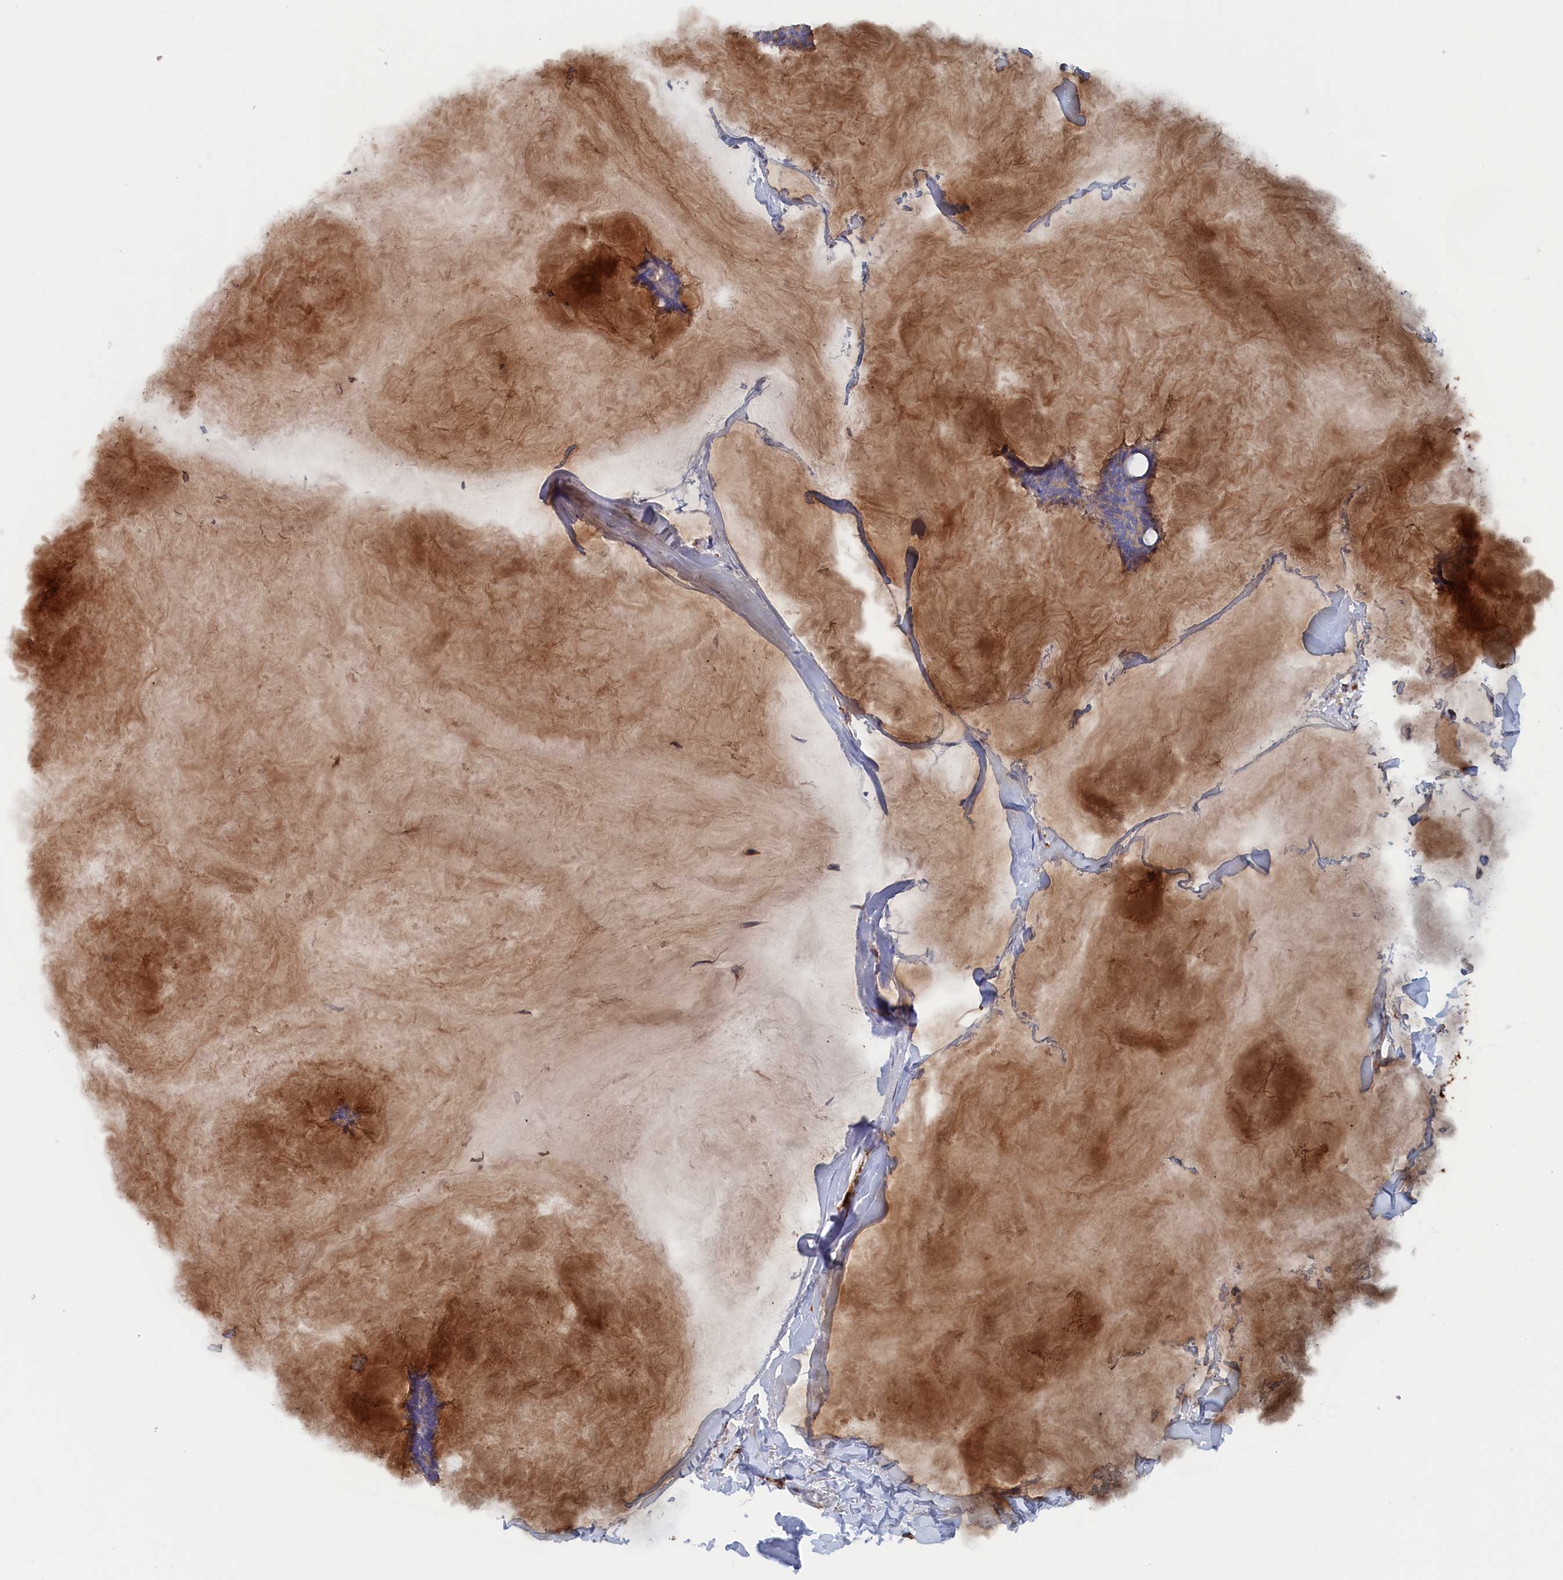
{"staining": {"intensity": "negative", "quantity": "none", "location": "none"}, "tissue": "breast cancer", "cell_type": "Tumor cells", "image_type": "cancer", "snomed": [{"axis": "morphology", "description": "Duct carcinoma"}, {"axis": "topography", "description": "Breast"}], "caption": "Human breast invasive ductal carcinoma stained for a protein using IHC demonstrates no expression in tumor cells.", "gene": "COG7", "patient": {"sex": "female", "age": 93}}